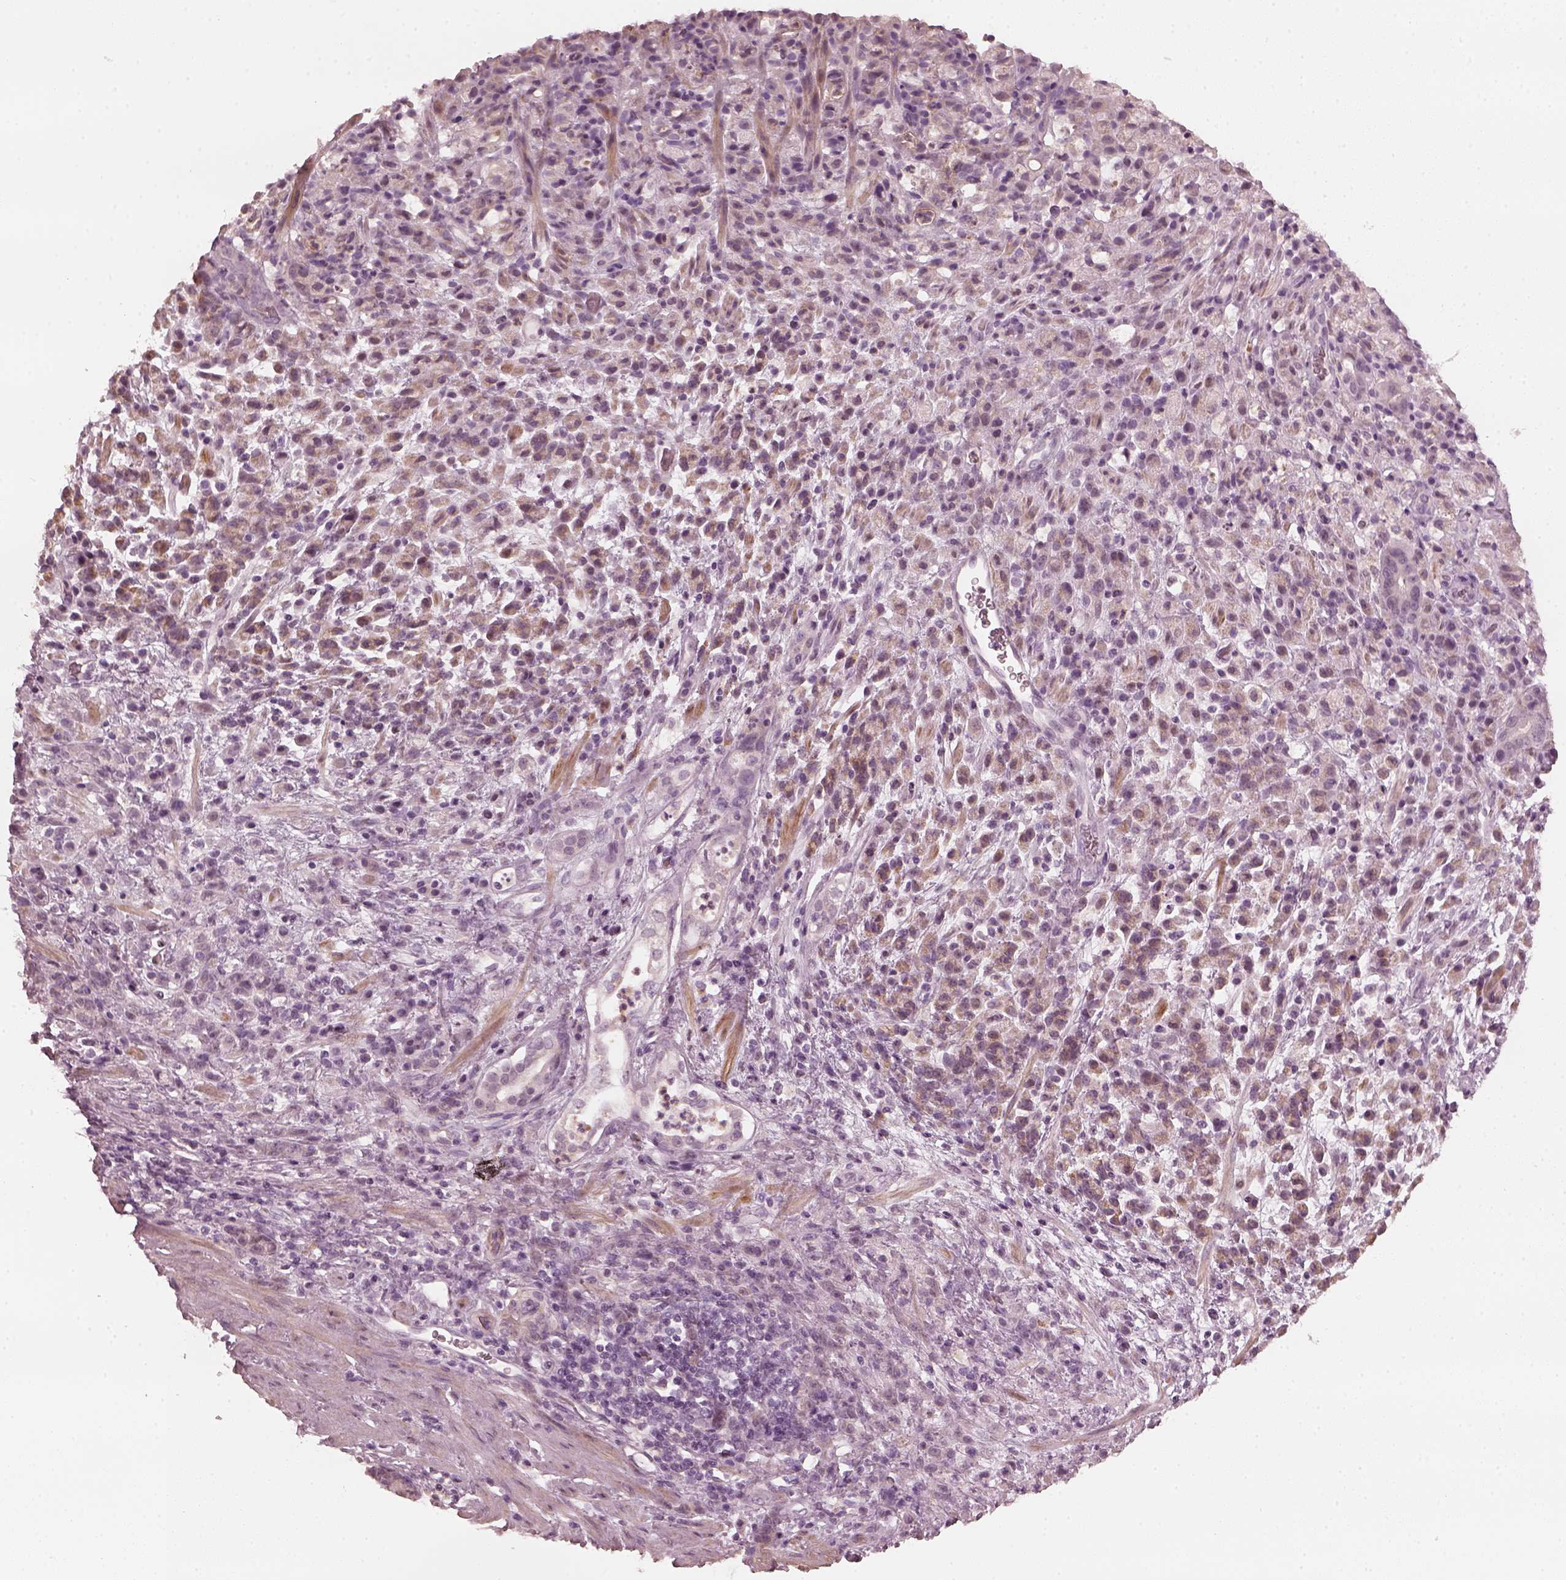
{"staining": {"intensity": "negative", "quantity": "none", "location": "none"}, "tissue": "stomach cancer", "cell_type": "Tumor cells", "image_type": "cancer", "snomed": [{"axis": "morphology", "description": "Adenocarcinoma, NOS"}, {"axis": "topography", "description": "Stomach"}], "caption": "Tumor cells show no significant positivity in stomach cancer (adenocarcinoma).", "gene": "CCDC170", "patient": {"sex": "female", "age": 60}}